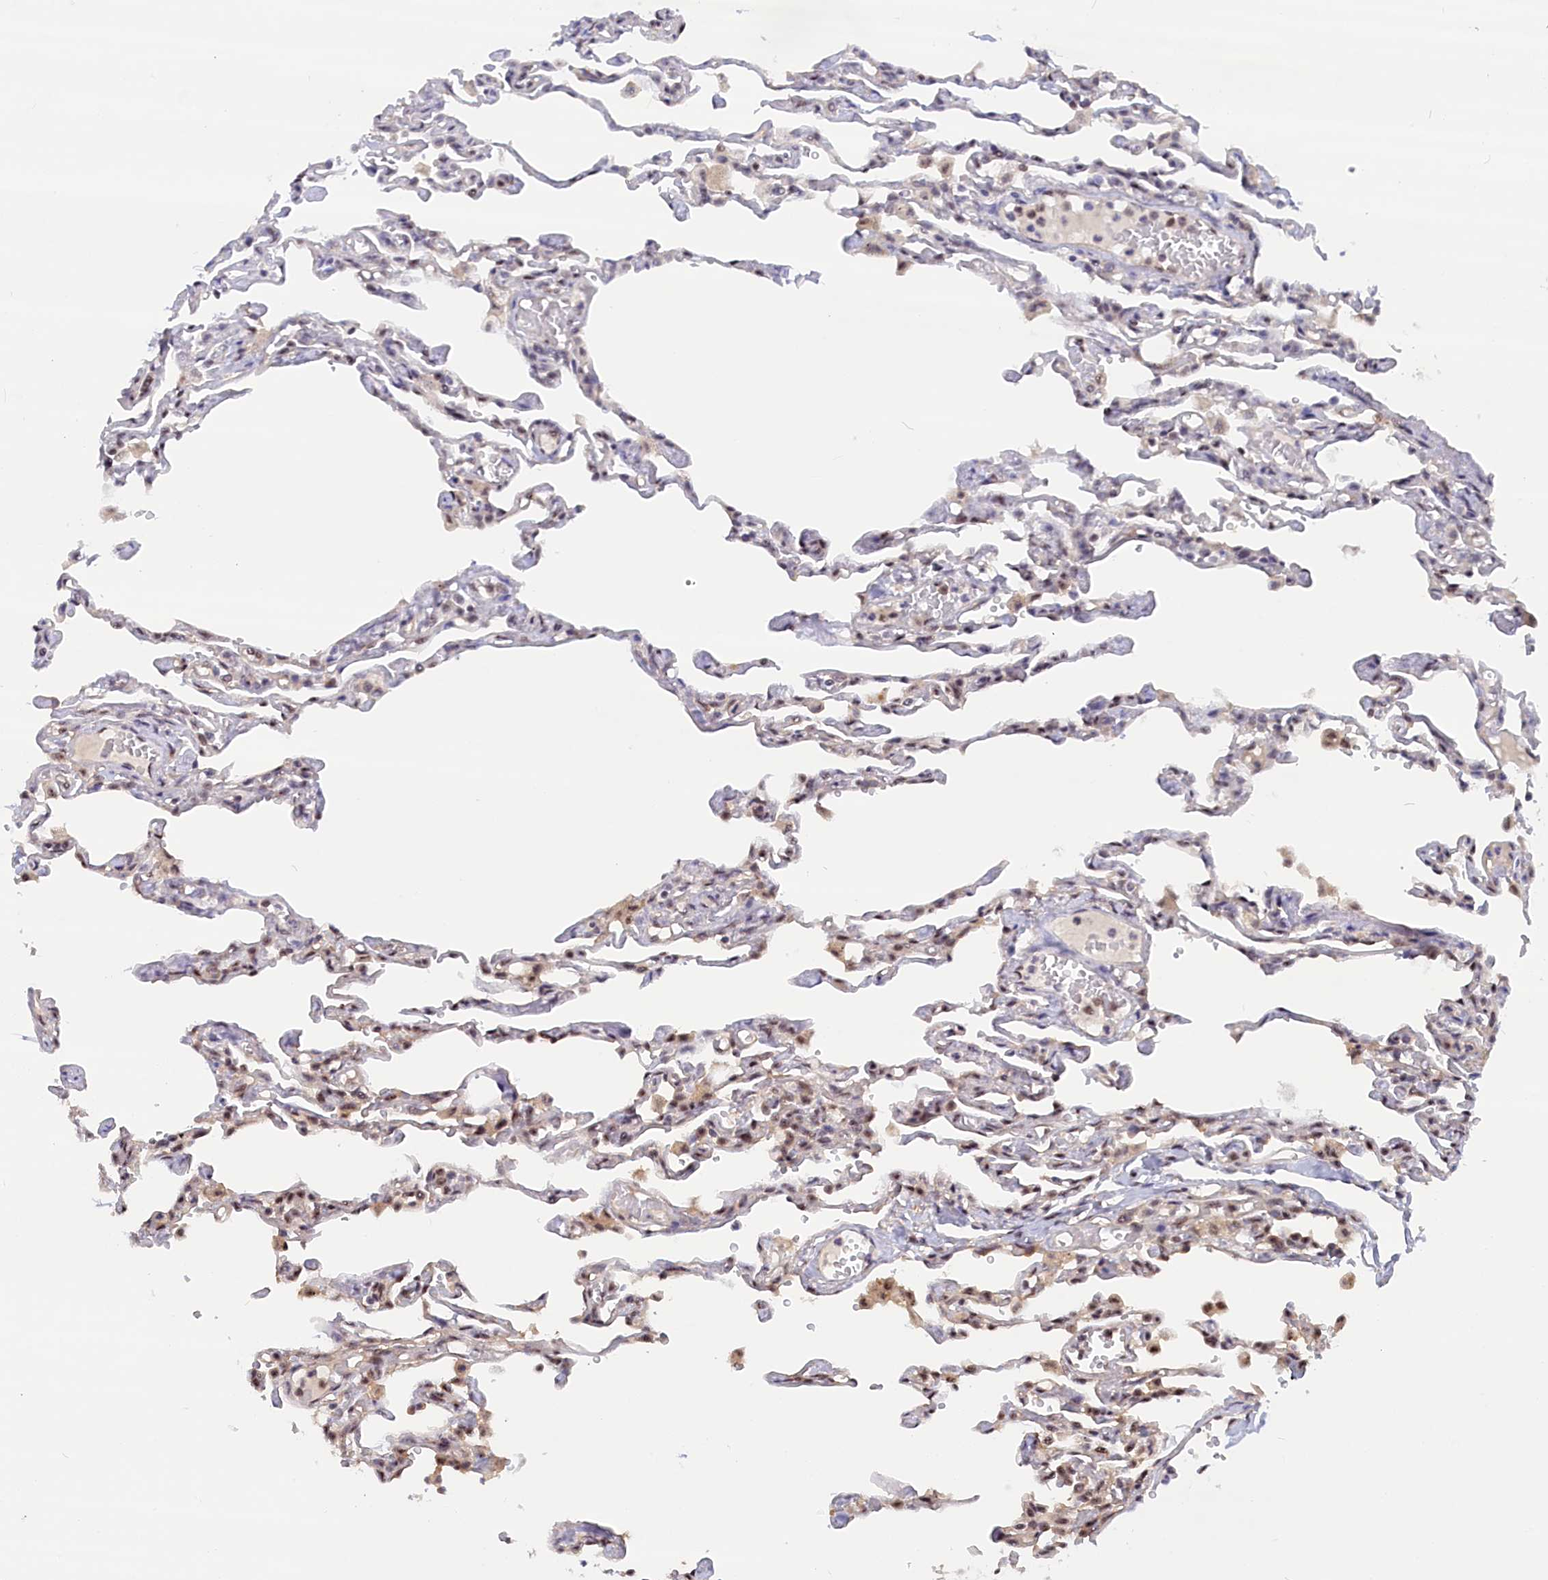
{"staining": {"intensity": "moderate", "quantity": "25%-75%", "location": "nuclear"}, "tissue": "lung", "cell_type": "Alveolar cells", "image_type": "normal", "snomed": [{"axis": "morphology", "description": "Normal tissue, NOS"}, {"axis": "topography", "description": "Lung"}], "caption": "High-power microscopy captured an IHC photomicrograph of unremarkable lung, revealing moderate nuclear positivity in about 25%-75% of alveolar cells.", "gene": "TAB1", "patient": {"sex": "male", "age": 21}}